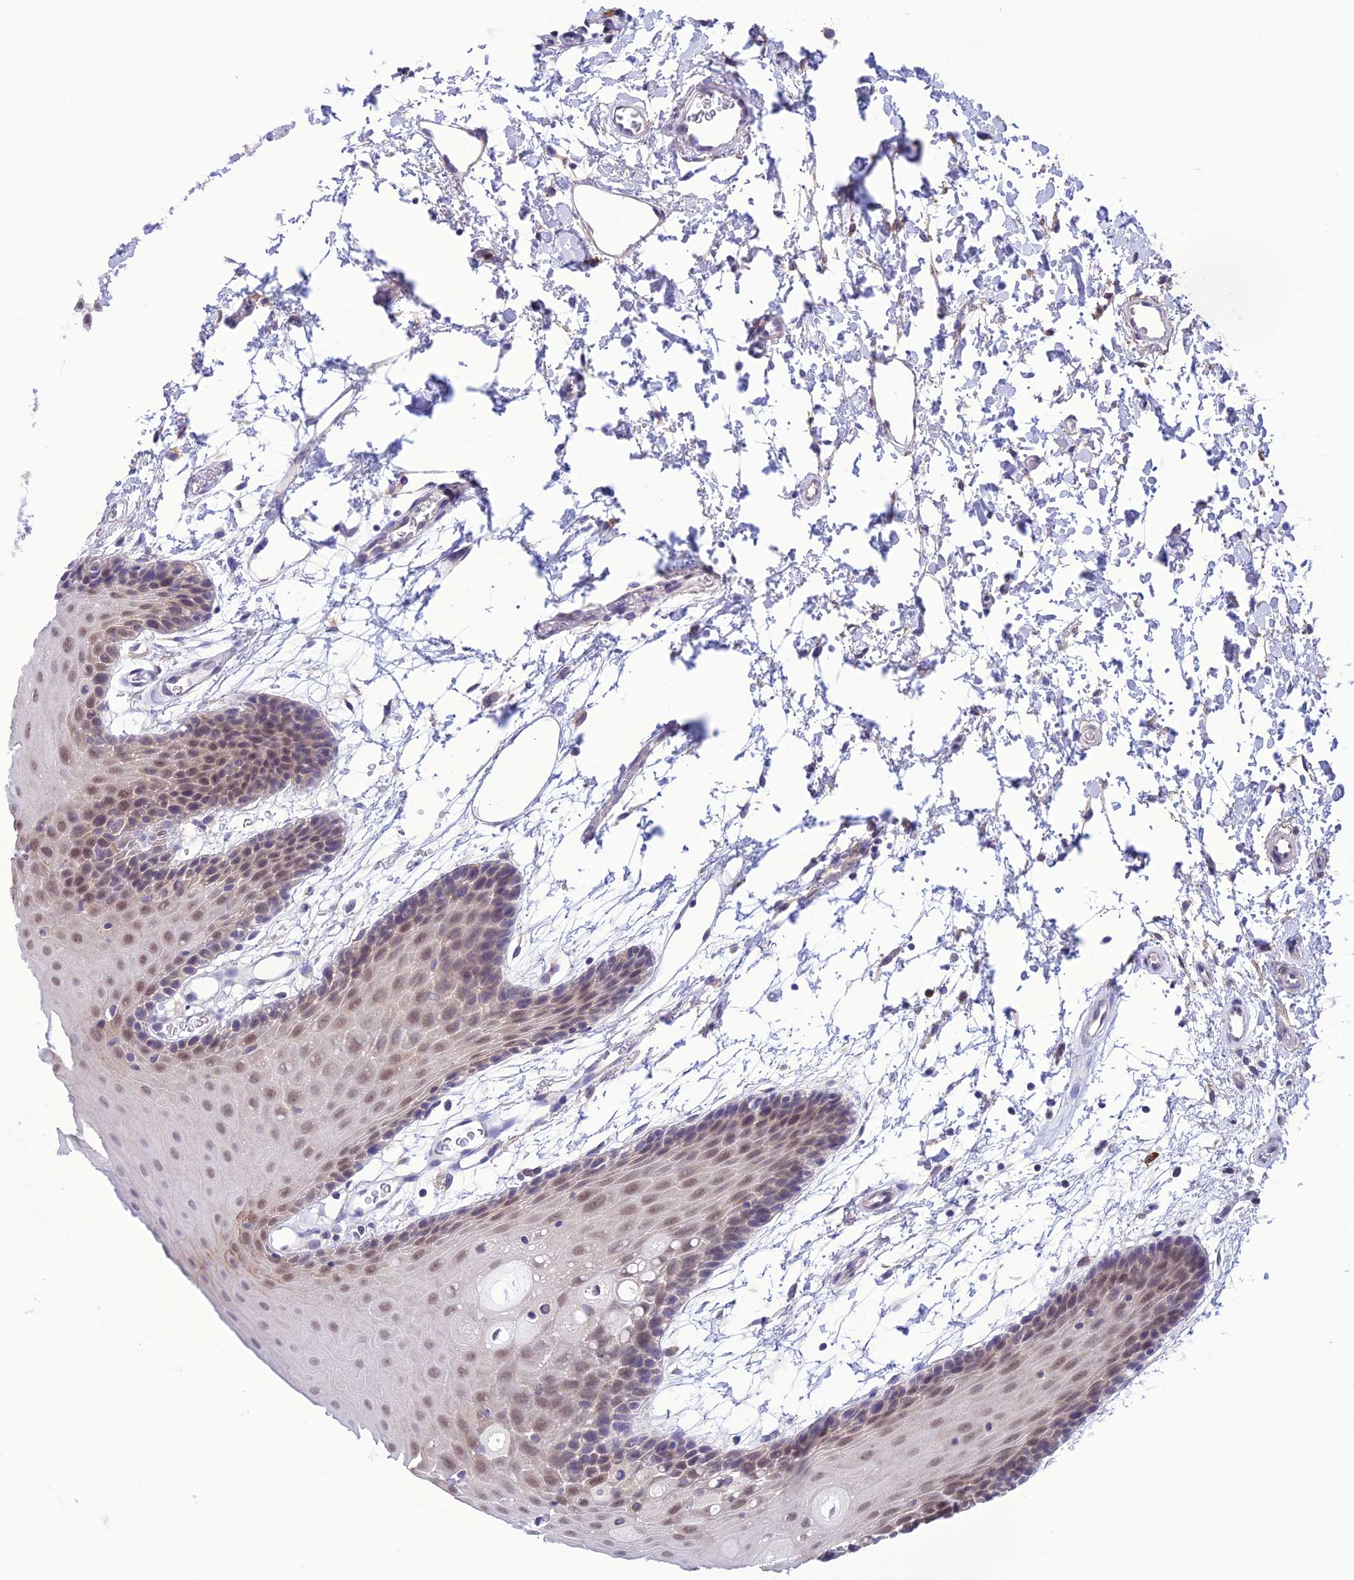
{"staining": {"intensity": "weak", "quantity": "25%-75%", "location": "nuclear"}, "tissue": "oral mucosa", "cell_type": "Squamous epithelial cells", "image_type": "normal", "snomed": [{"axis": "morphology", "description": "Normal tissue, NOS"}, {"axis": "topography", "description": "Skeletal muscle"}, {"axis": "topography", "description": "Oral tissue"}, {"axis": "topography", "description": "Salivary gland"}, {"axis": "topography", "description": "Peripheral nerve tissue"}], "caption": "Immunohistochemistry (IHC) (DAB (3,3'-diaminobenzidine)) staining of unremarkable human oral mucosa shows weak nuclear protein expression in about 25%-75% of squamous epithelial cells.", "gene": "RNF126", "patient": {"sex": "male", "age": 54}}